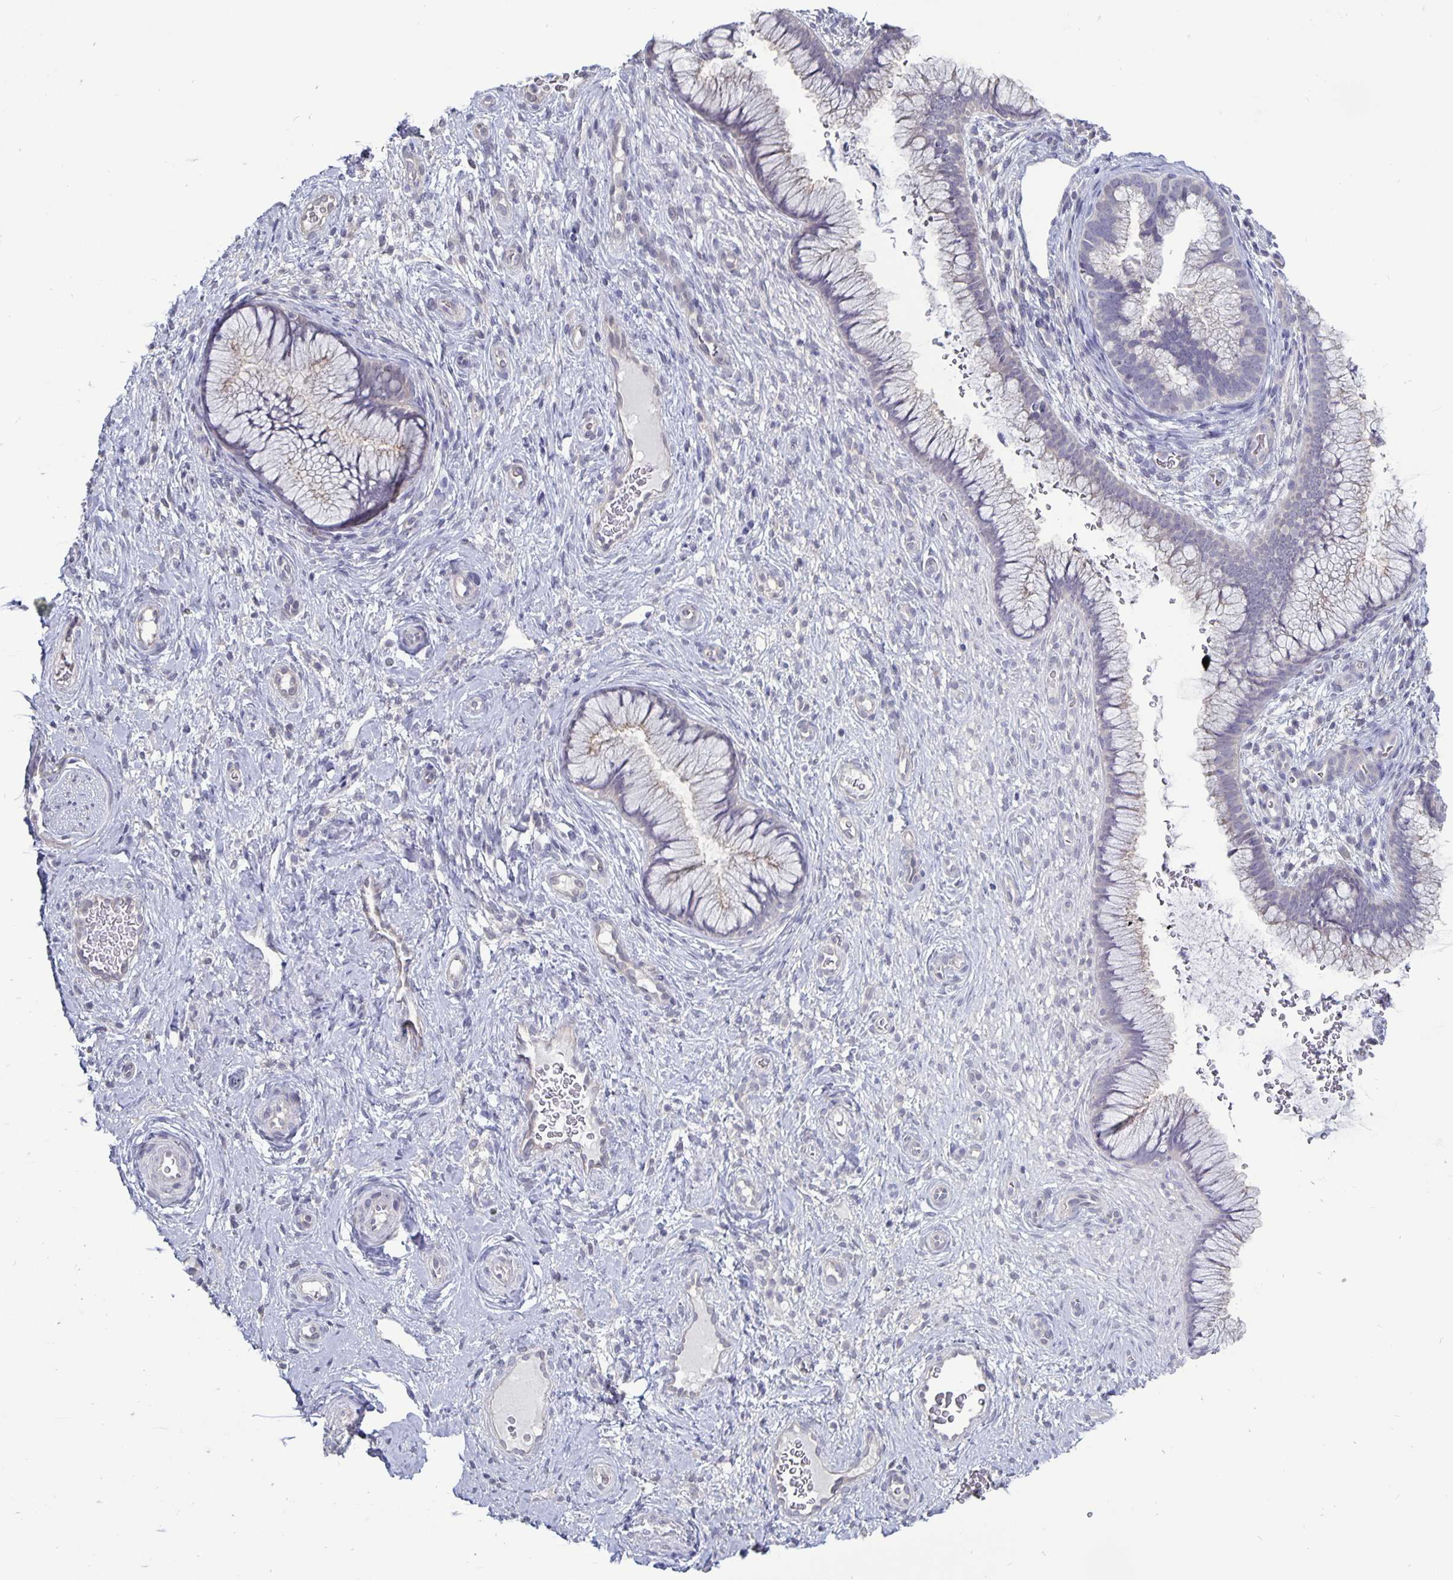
{"staining": {"intensity": "negative", "quantity": "none", "location": "none"}, "tissue": "cervix", "cell_type": "Glandular cells", "image_type": "normal", "snomed": [{"axis": "morphology", "description": "Normal tissue, NOS"}, {"axis": "topography", "description": "Cervix"}], "caption": "Protein analysis of unremarkable cervix demonstrates no significant staining in glandular cells. Nuclei are stained in blue.", "gene": "PLCB3", "patient": {"sex": "female", "age": 34}}